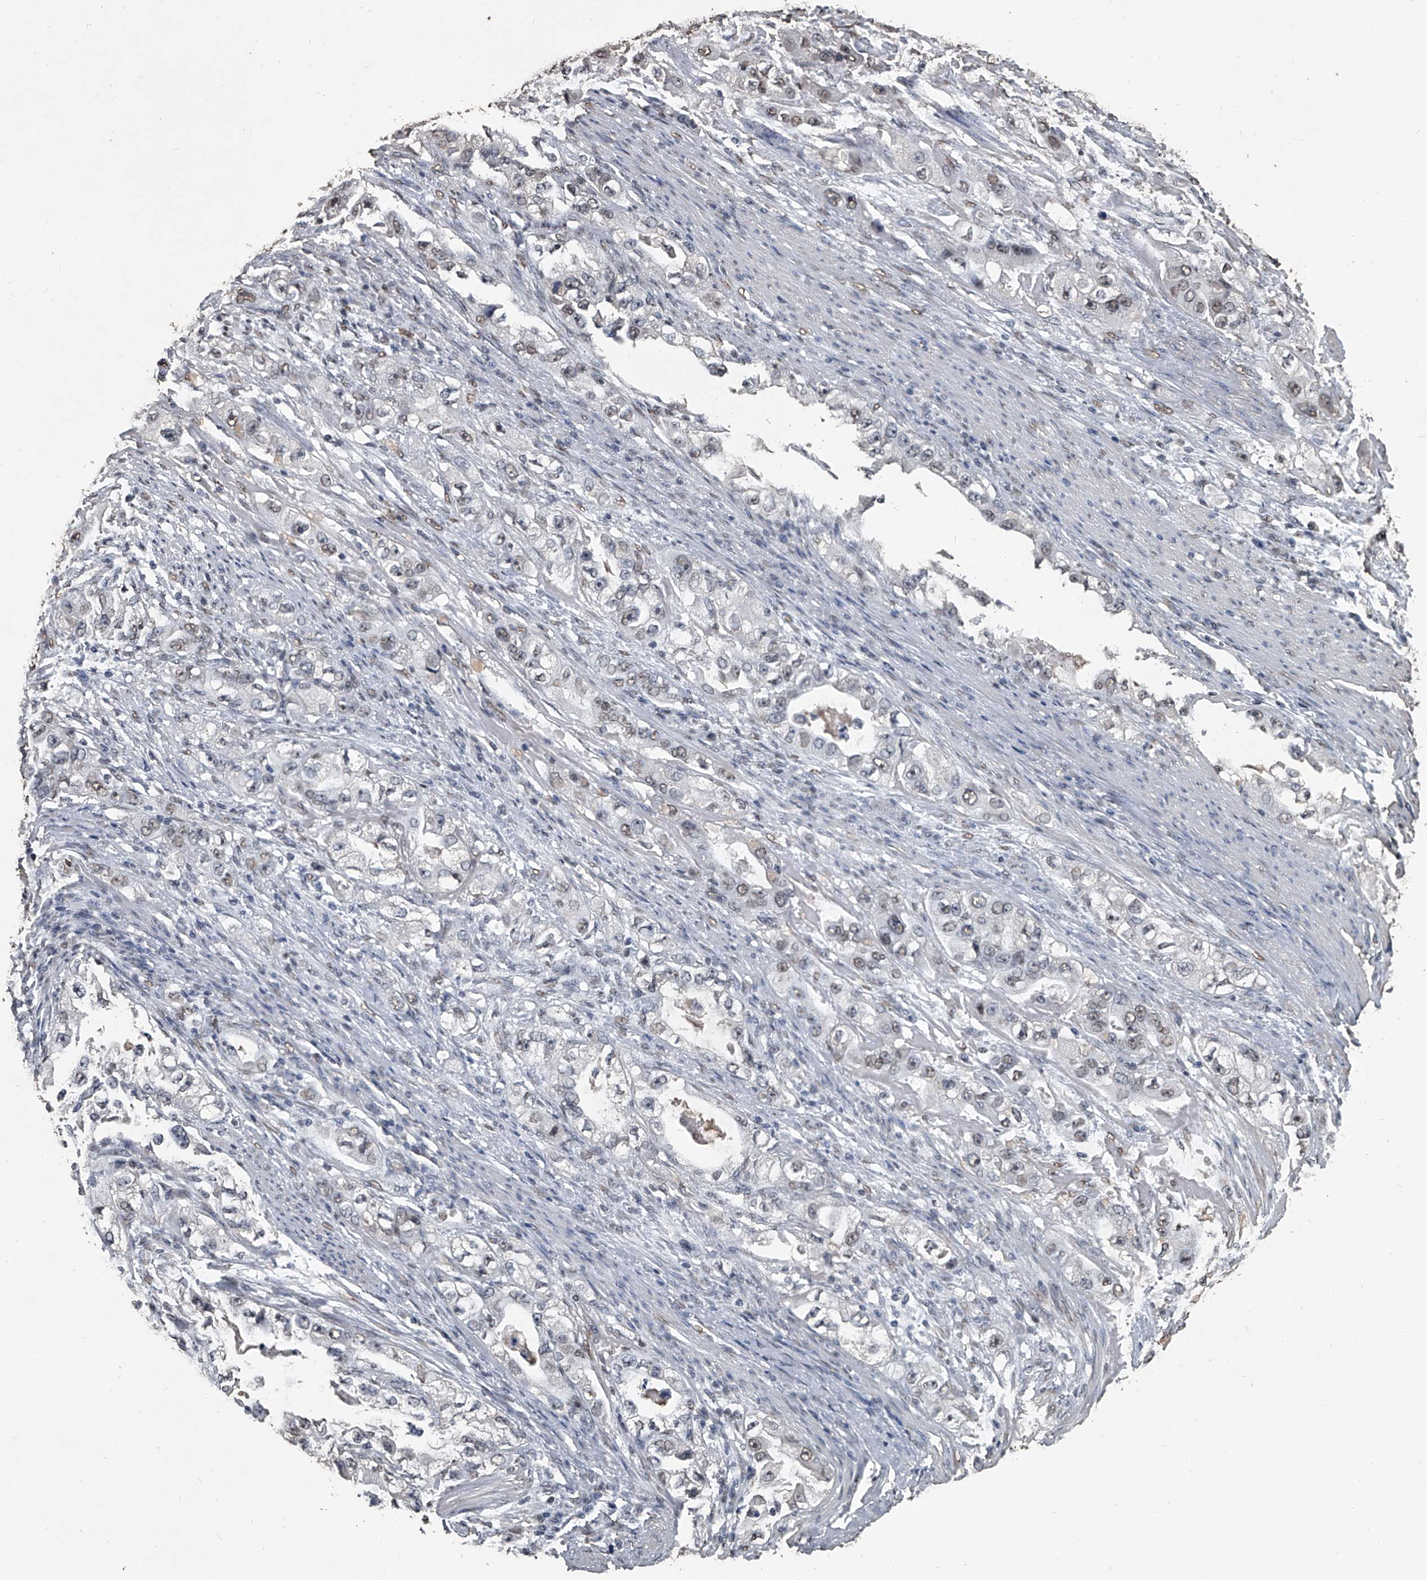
{"staining": {"intensity": "weak", "quantity": "<25%", "location": "nuclear"}, "tissue": "stomach cancer", "cell_type": "Tumor cells", "image_type": "cancer", "snomed": [{"axis": "morphology", "description": "Adenocarcinoma, NOS"}, {"axis": "topography", "description": "Stomach, lower"}], "caption": "A high-resolution histopathology image shows immunohistochemistry staining of adenocarcinoma (stomach), which displays no significant positivity in tumor cells. (DAB (3,3'-diaminobenzidine) IHC with hematoxylin counter stain).", "gene": "MATR3", "patient": {"sex": "female", "age": 93}}